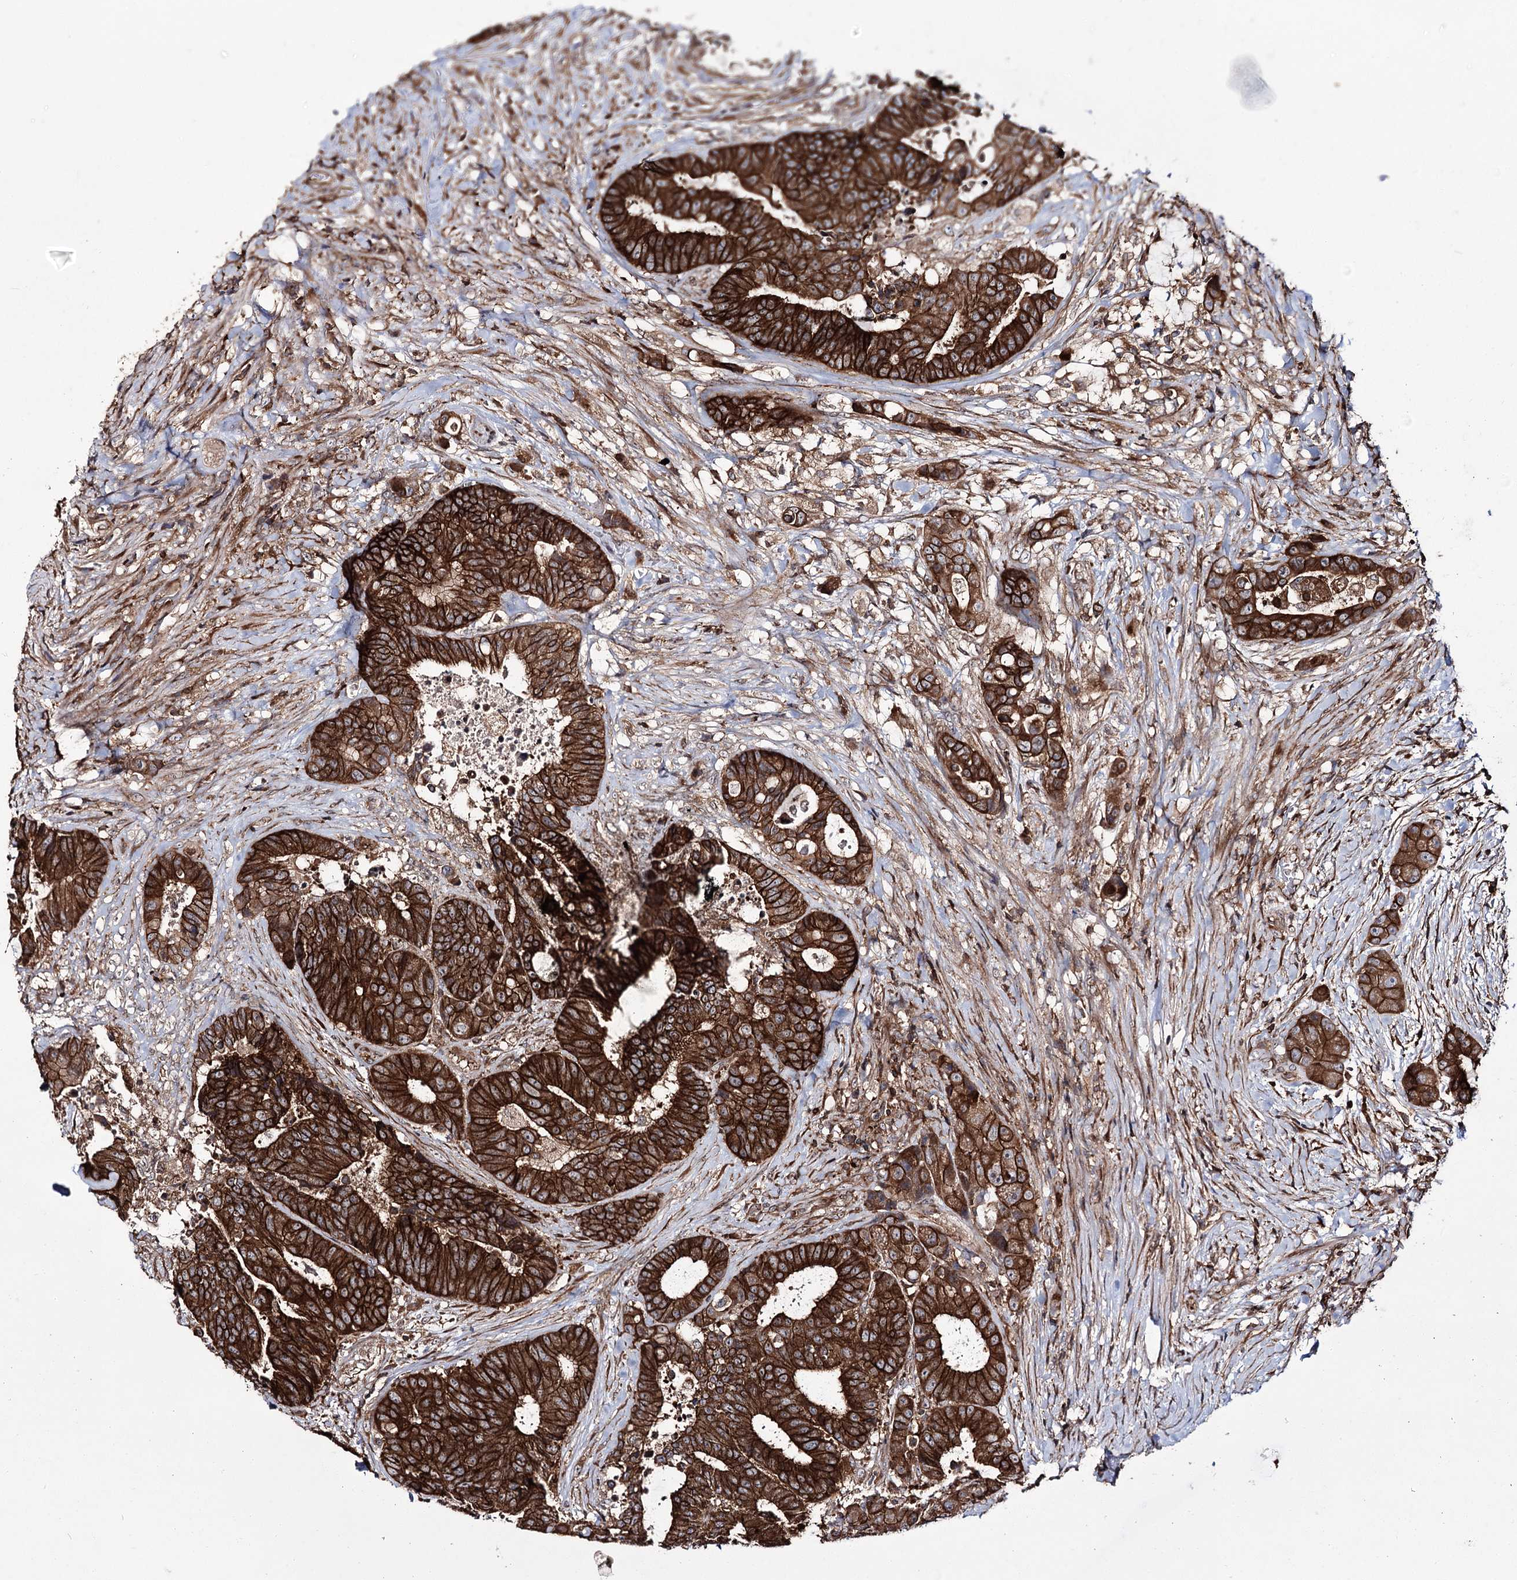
{"staining": {"intensity": "strong", "quantity": ">75%", "location": "cytoplasmic/membranous"}, "tissue": "colorectal cancer", "cell_type": "Tumor cells", "image_type": "cancer", "snomed": [{"axis": "morphology", "description": "Adenocarcinoma, NOS"}, {"axis": "topography", "description": "Rectum"}], "caption": "Human adenocarcinoma (colorectal) stained with a brown dye shows strong cytoplasmic/membranous positive positivity in about >75% of tumor cells.", "gene": "DHX29", "patient": {"sex": "male", "age": 69}}